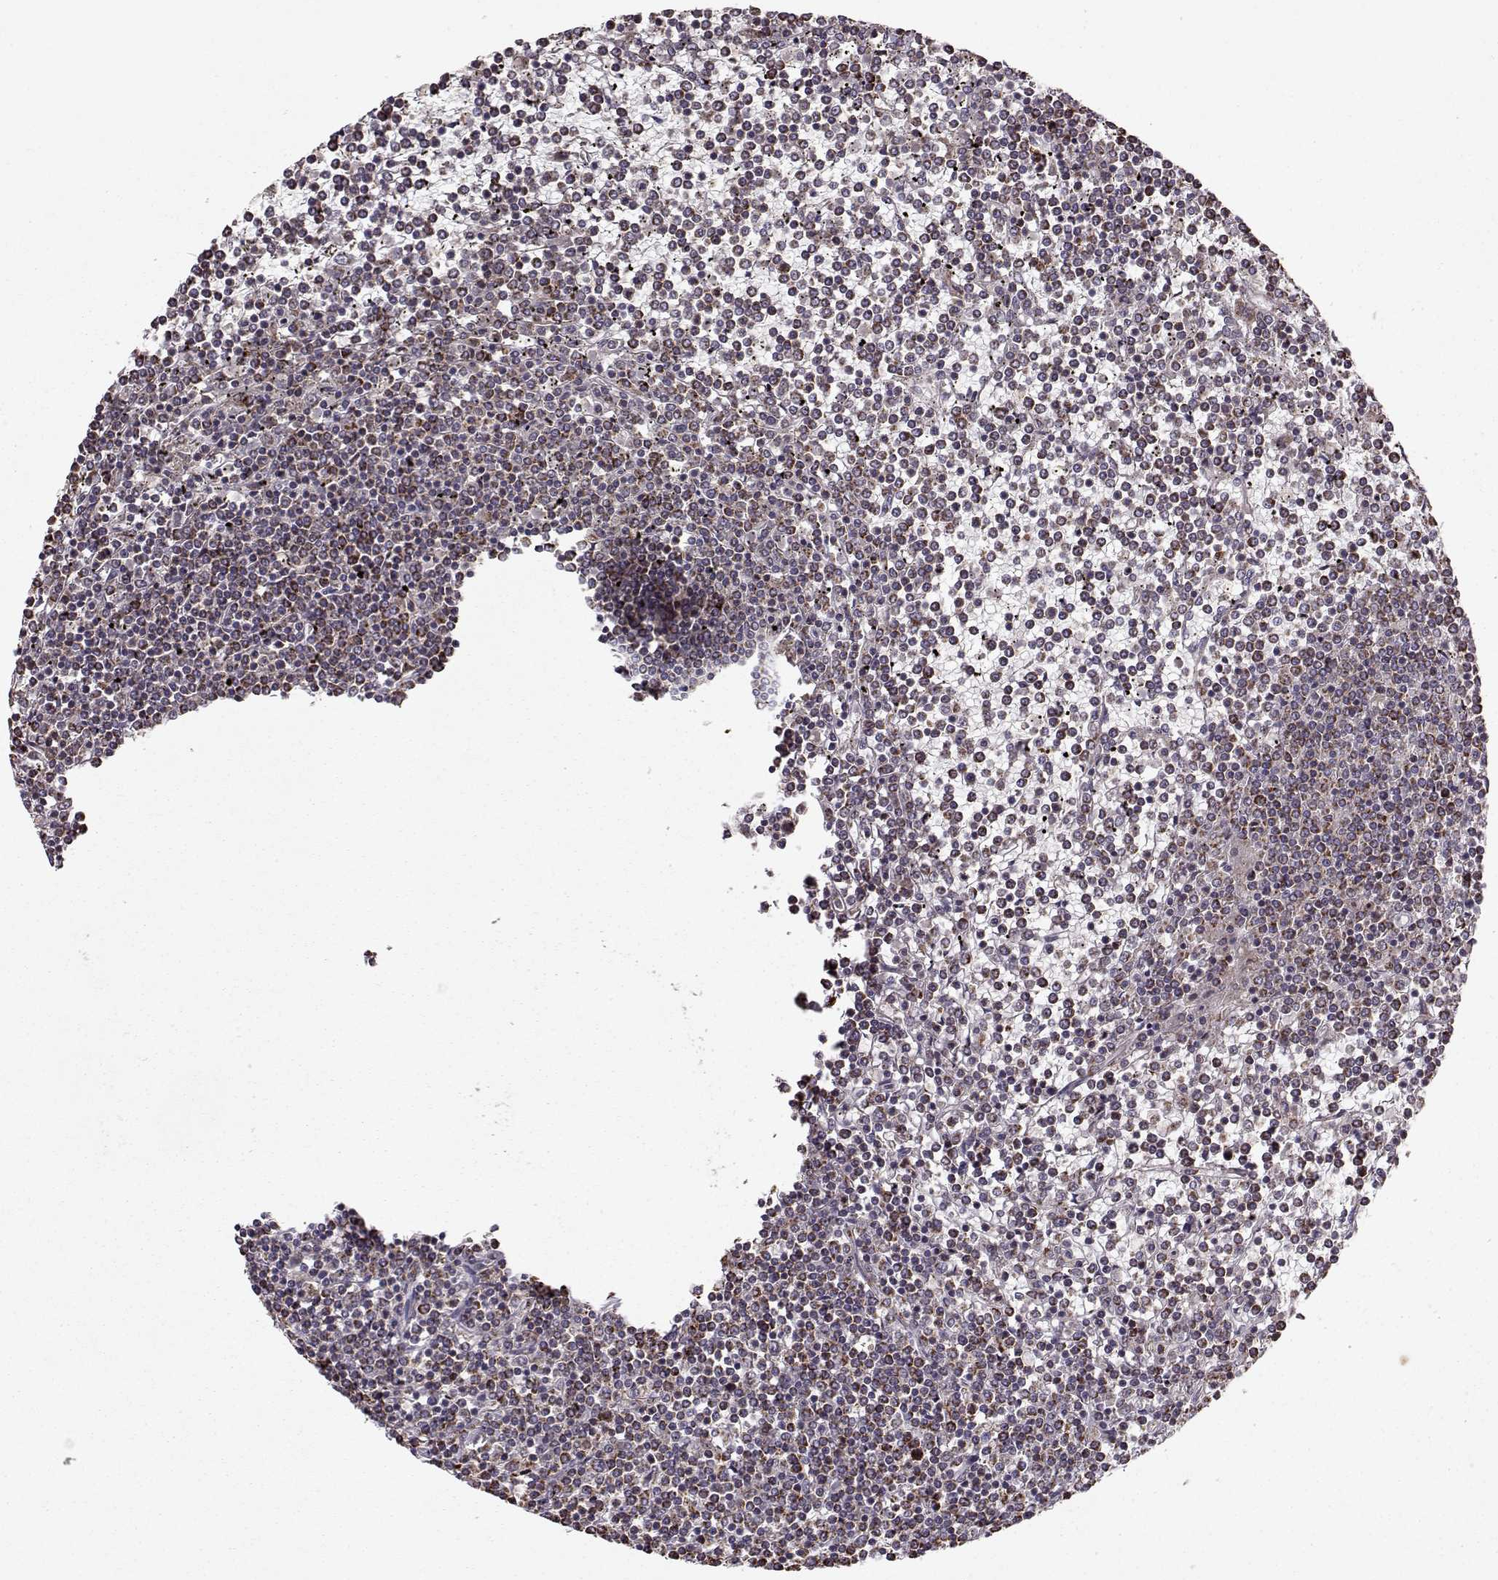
{"staining": {"intensity": "weak", "quantity": ">75%", "location": "cytoplasmic/membranous"}, "tissue": "lymphoma", "cell_type": "Tumor cells", "image_type": "cancer", "snomed": [{"axis": "morphology", "description": "Malignant lymphoma, non-Hodgkin's type, Low grade"}, {"axis": "topography", "description": "Spleen"}], "caption": "Brown immunohistochemical staining in human lymphoma exhibits weak cytoplasmic/membranous expression in approximately >75% of tumor cells. (brown staining indicates protein expression, while blue staining denotes nuclei).", "gene": "CMTM3", "patient": {"sex": "female", "age": 19}}